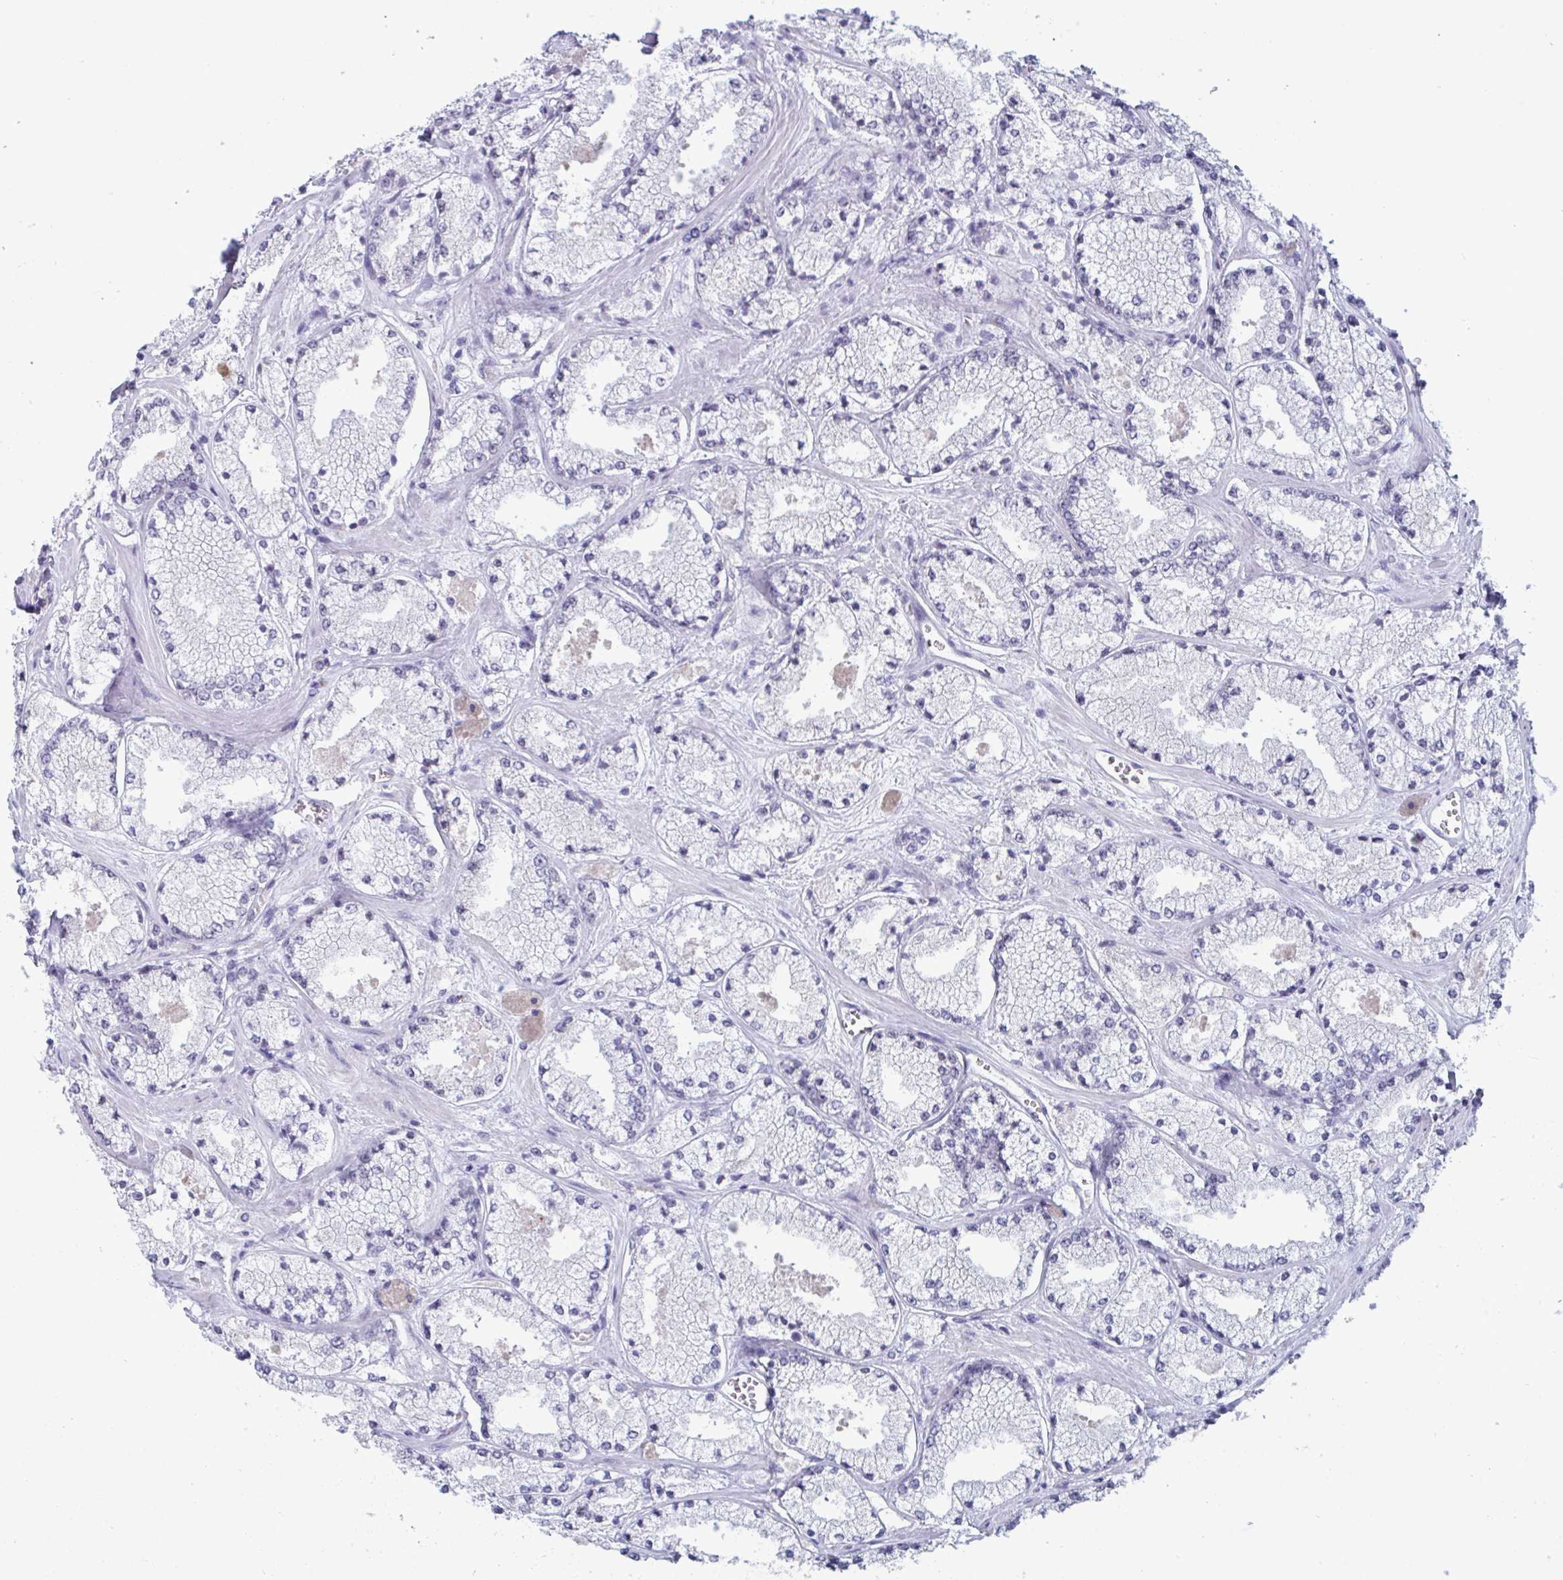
{"staining": {"intensity": "negative", "quantity": "none", "location": "none"}, "tissue": "prostate cancer", "cell_type": "Tumor cells", "image_type": "cancer", "snomed": [{"axis": "morphology", "description": "Adenocarcinoma, High grade"}, {"axis": "topography", "description": "Prostate"}], "caption": "Immunohistochemical staining of prostate cancer (high-grade adenocarcinoma) shows no significant expression in tumor cells. (Brightfield microscopy of DAB (3,3'-diaminobenzidine) immunohistochemistry (IHC) at high magnification).", "gene": "CYP4F11", "patient": {"sex": "male", "age": 63}}